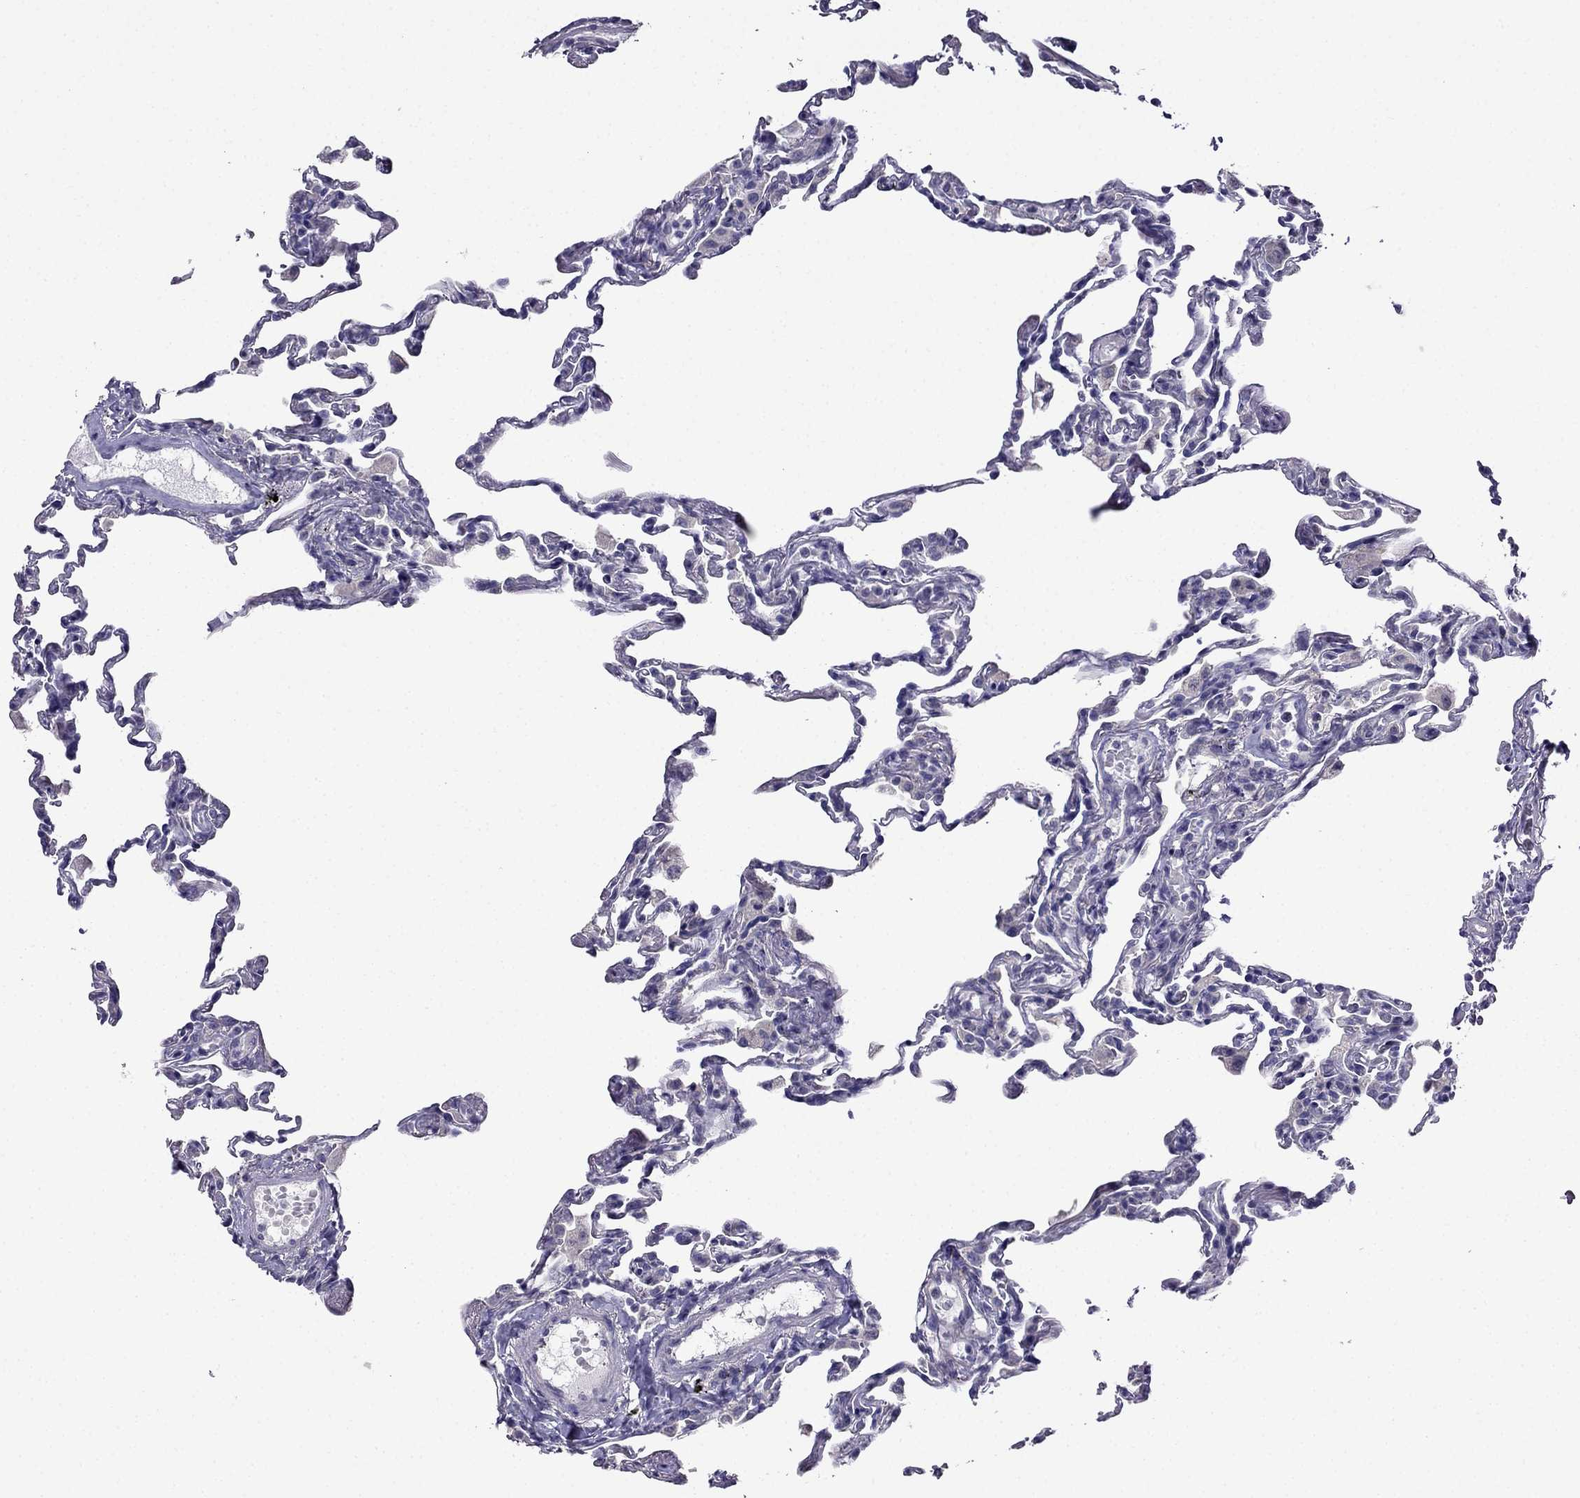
{"staining": {"intensity": "negative", "quantity": "none", "location": "none"}, "tissue": "lung", "cell_type": "Alveolar cells", "image_type": "normal", "snomed": [{"axis": "morphology", "description": "Normal tissue, NOS"}, {"axis": "topography", "description": "Lung"}], "caption": "IHC of normal lung demonstrates no positivity in alveolar cells.", "gene": "SCNN1D", "patient": {"sex": "female", "age": 57}}